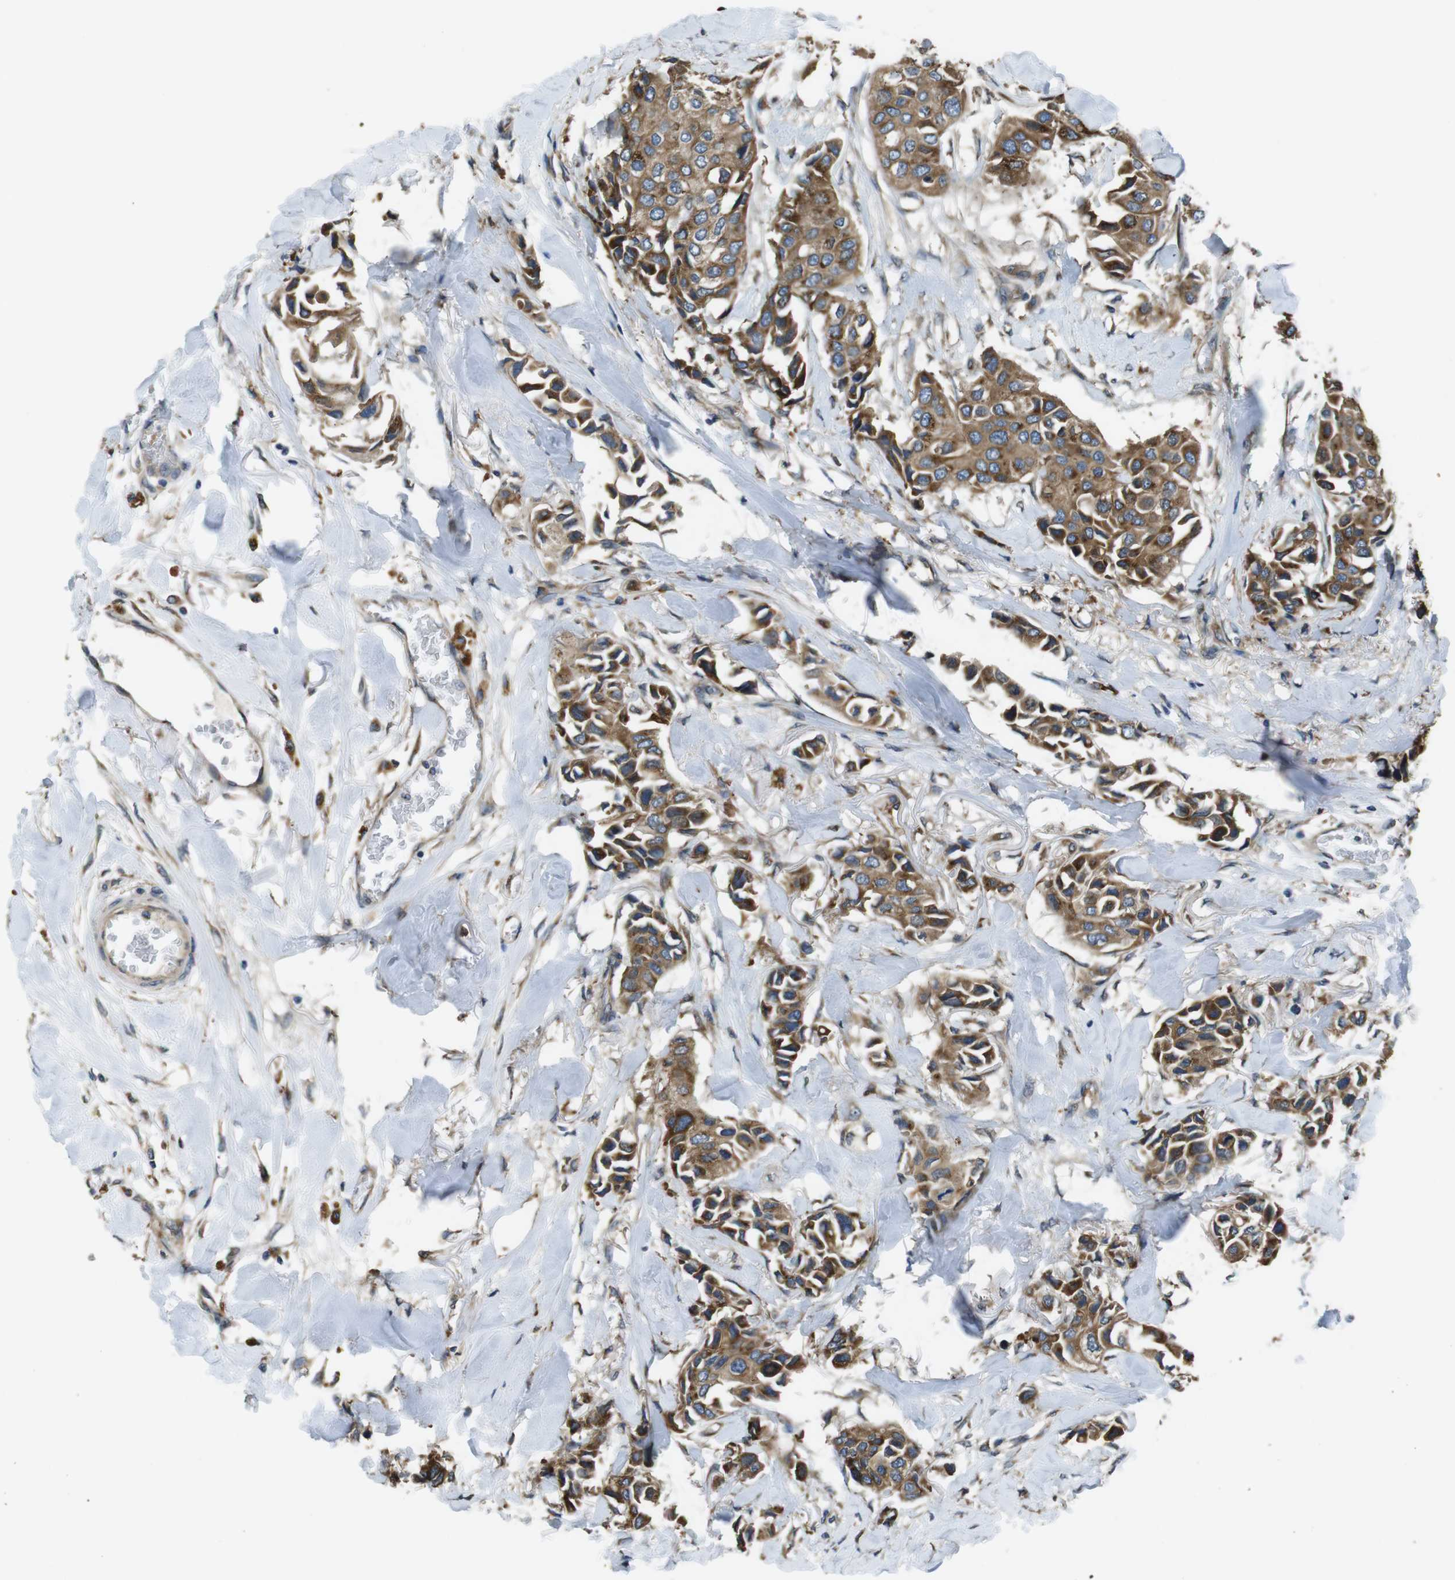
{"staining": {"intensity": "strong", "quantity": ">75%", "location": "cytoplasmic/membranous"}, "tissue": "breast cancer", "cell_type": "Tumor cells", "image_type": "cancer", "snomed": [{"axis": "morphology", "description": "Duct carcinoma"}, {"axis": "topography", "description": "Breast"}], "caption": "The micrograph displays a brown stain indicating the presence of a protein in the cytoplasmic/membranous of tumor cells in breast infiltrating ductal carcinoma.", "gene": "RAB6A", "patient": {"sex": "female", "age": 80}}